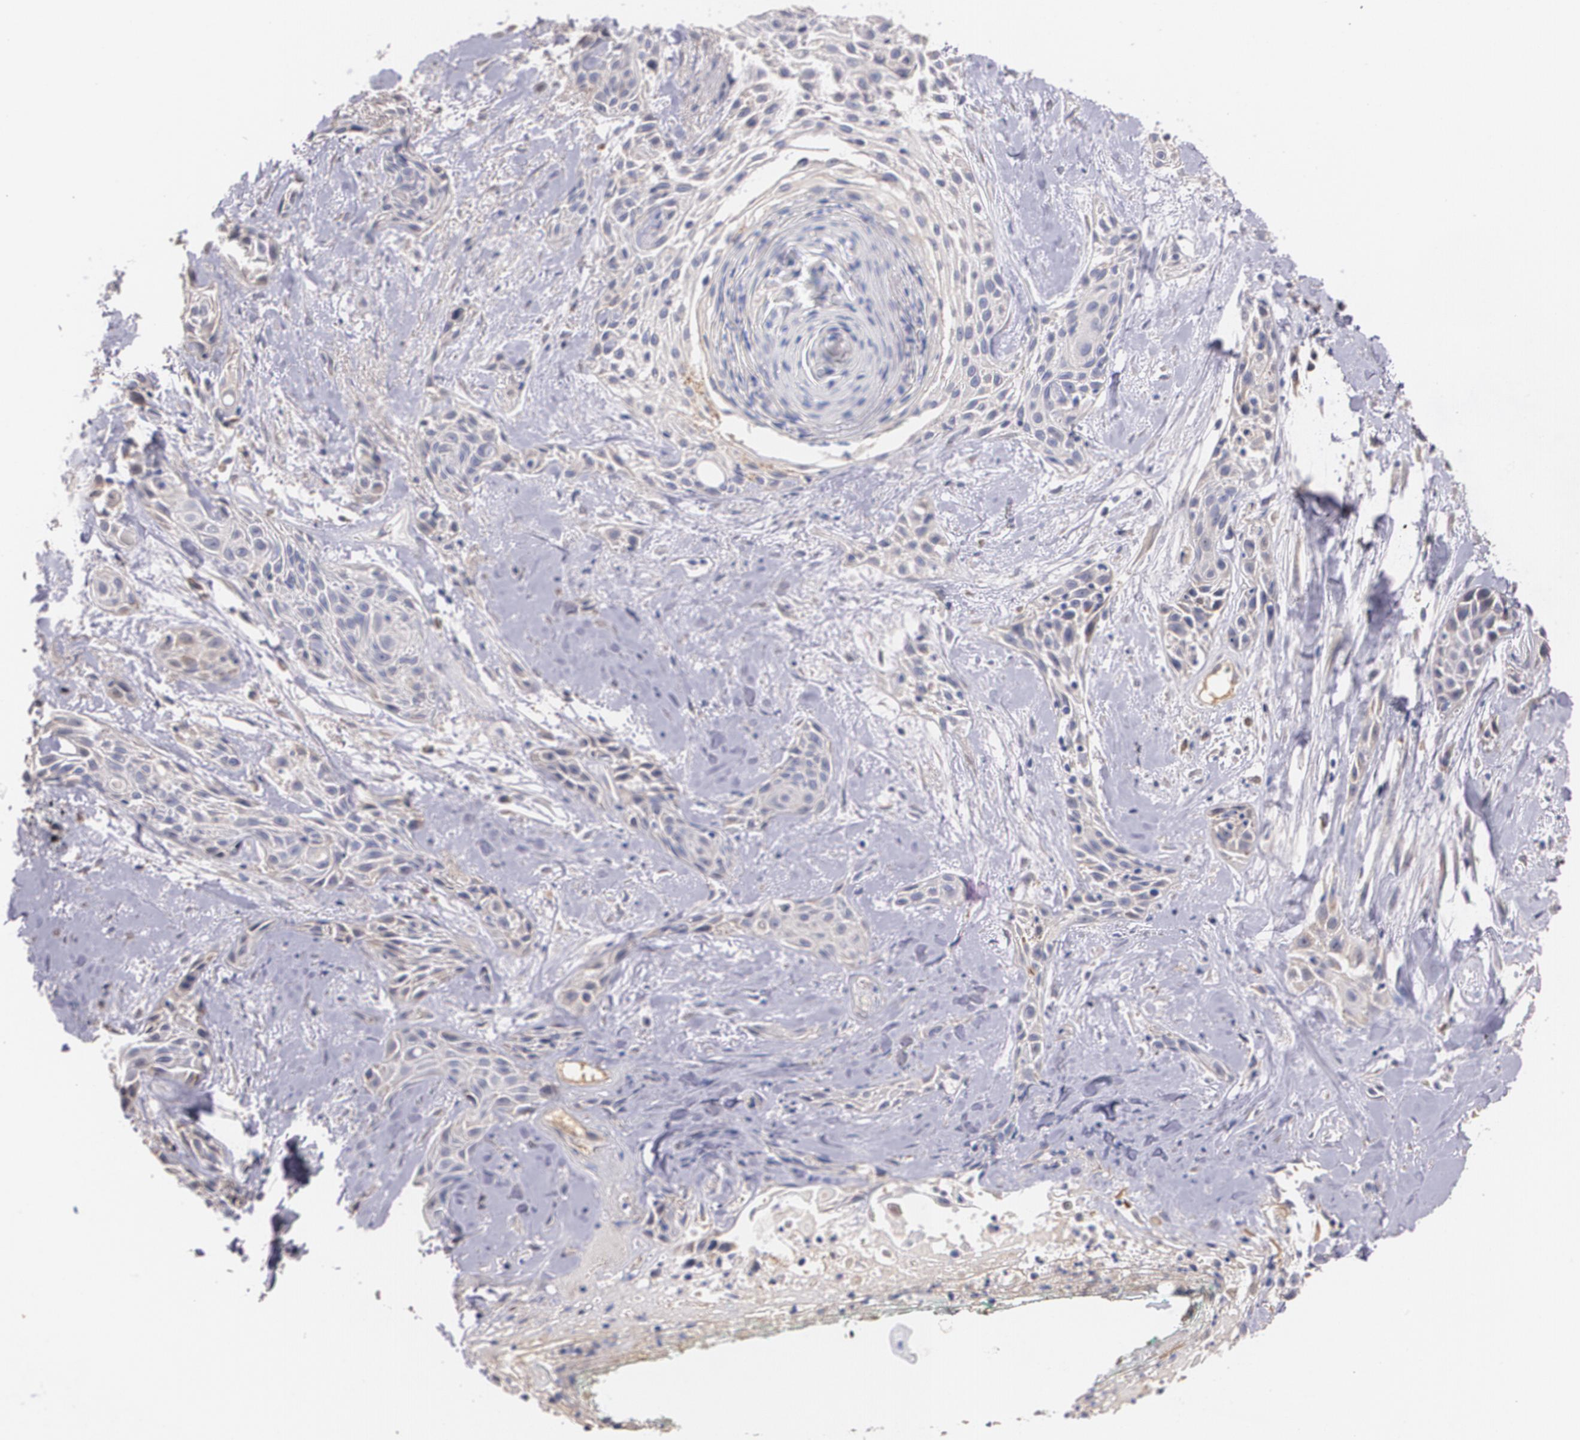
{"staining": {"intensity": "weak", "quantity": "<25%", "location": "cytoplasmic/membranous"}, "tissue": "skin cancer", "cell_type": "Tumor cells", "image_type": "cancer", "snomed": [{"axis": "morphology", "description": "Squamous cell carcinoma, NOS"}, {"axis": "topography", "description": "Skin"}, {"axis": "topography", "description": "Anal"}], "caption": "This is a image of IHC staining of skin cancer, which shows no staining in tumor cells.", "gene": "AMBP", "patient": {"sex": "male", "age": 64}}